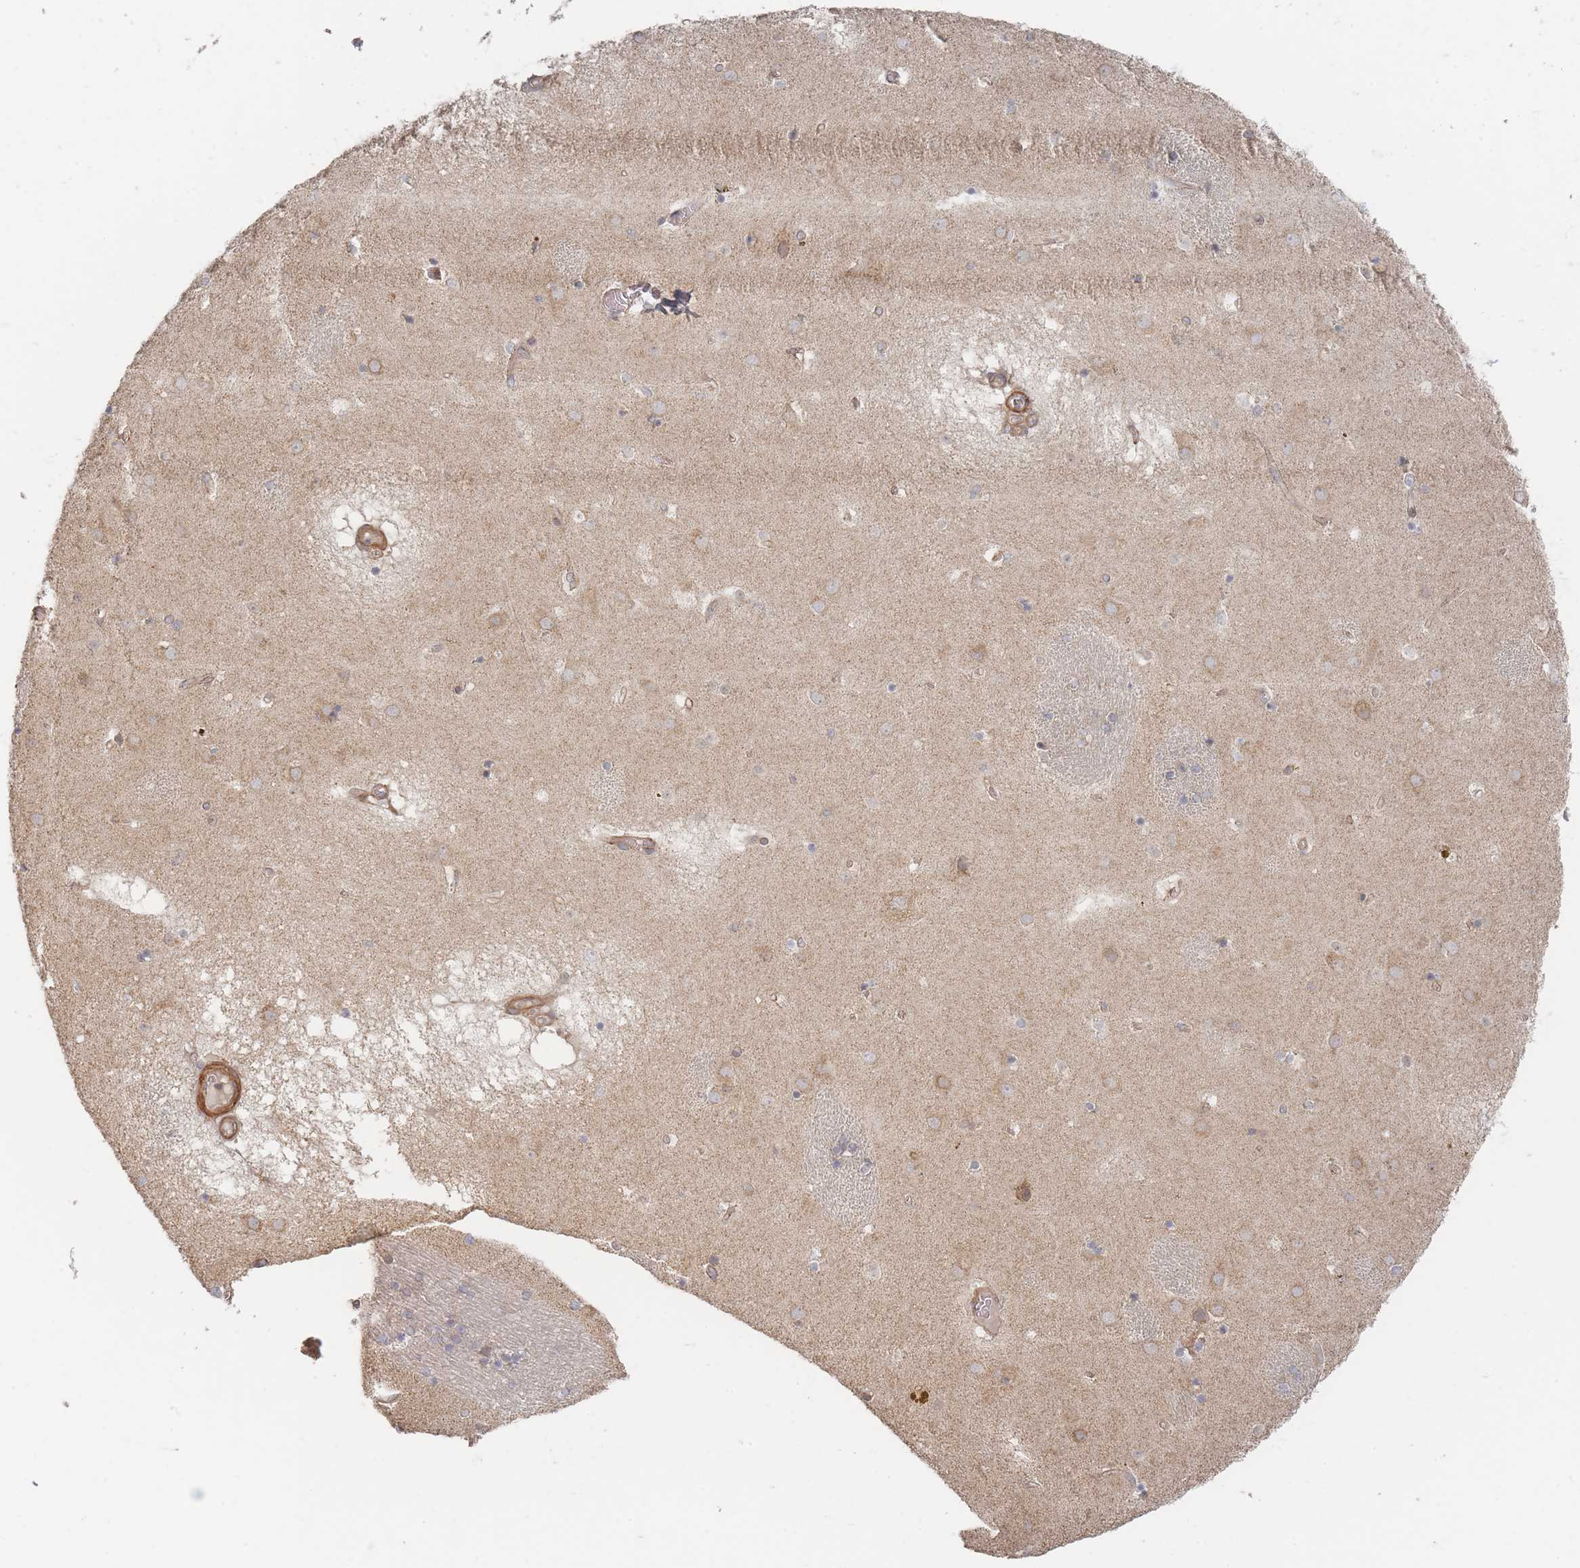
{"staining": {"intensity": "weak", "quantity": "<25%", "location": "cytoplasmic/membranous"}, "tissue": "caudate", "cell_type": "Glial cells", "image_type": "normal", "snomed": [{"axis": "morphology", "description": "Normal tissue, NOS"}, {"axis": "topography", "description": "Lateral ventricle wall"}], "caption": "DAB immunohistochemical staining of unremarkable human caudate displays no significant positivity in glial cells.", "gene": "GLE1", "patient": {"sex": "male", "age": 70}}